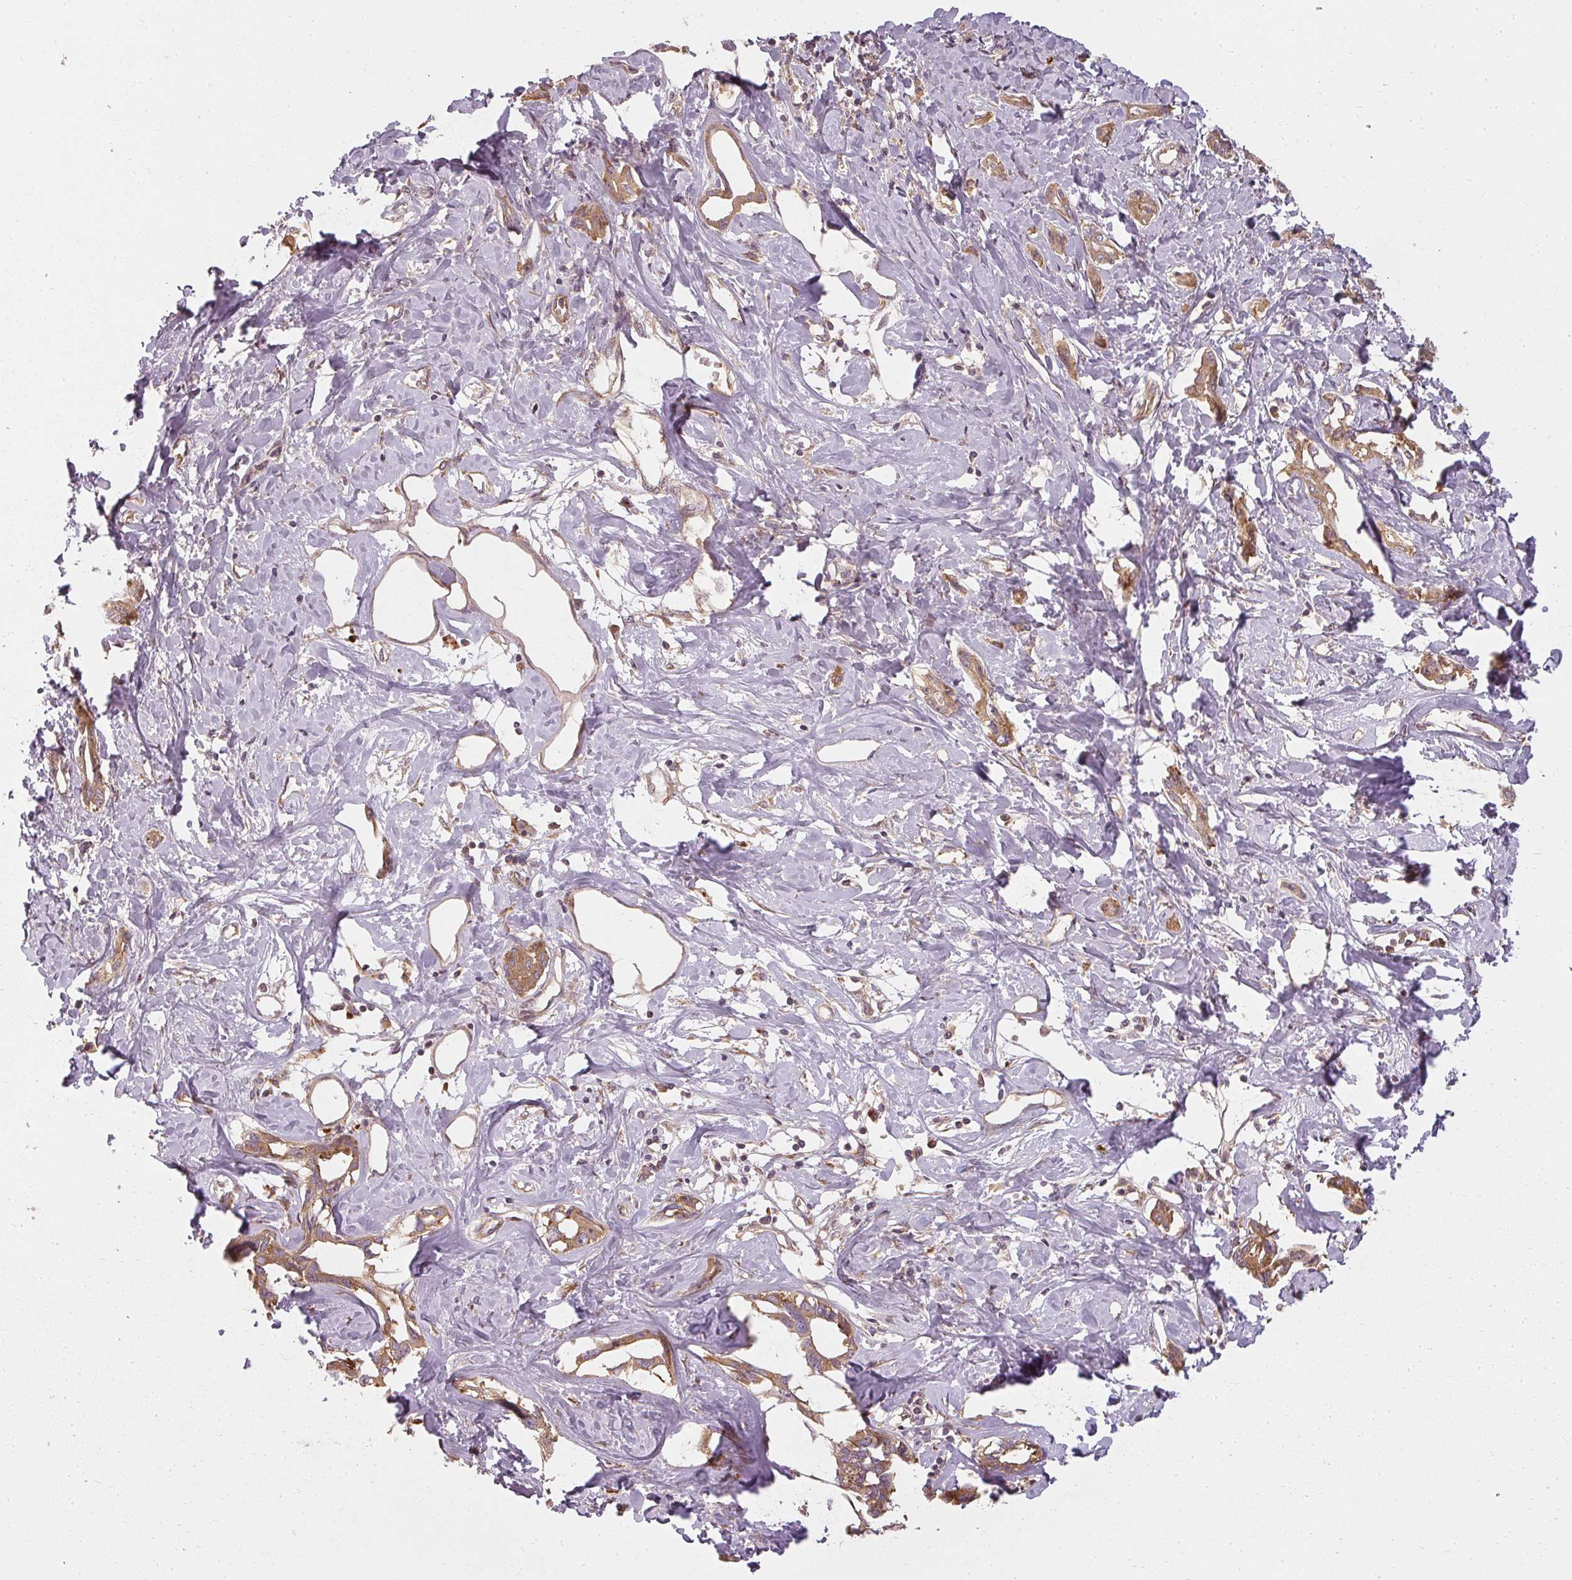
{"staining": {"intensity": "moderate", "quantity": ">75%", "location": "cytoplasmic/membranous"}, "tissue": "liver cancer", "cell_type": "Tumor cells", "image_type": "cancer", "snomed": [{"axis": "morphology", "description": "Cholangiocarcinoma"}, {"axis": "topography", "description": "Liver"}], "caption": "Immunohistochemistry (IHC) staining of liver cancer, which exhibits medium levels of moderate cytoplasmic/membranous staining in about >75% of tumor cells indicating moderate cytoplasmic/membranous protein positivity. The staining was performed using DAB (3,3'-diaminobenzidine) (brown) for protein detection and nuclei were counterstained in hematoxylin (blue).", "gene": "RPL24", "patient": {"sex": "male", "age": 59}}